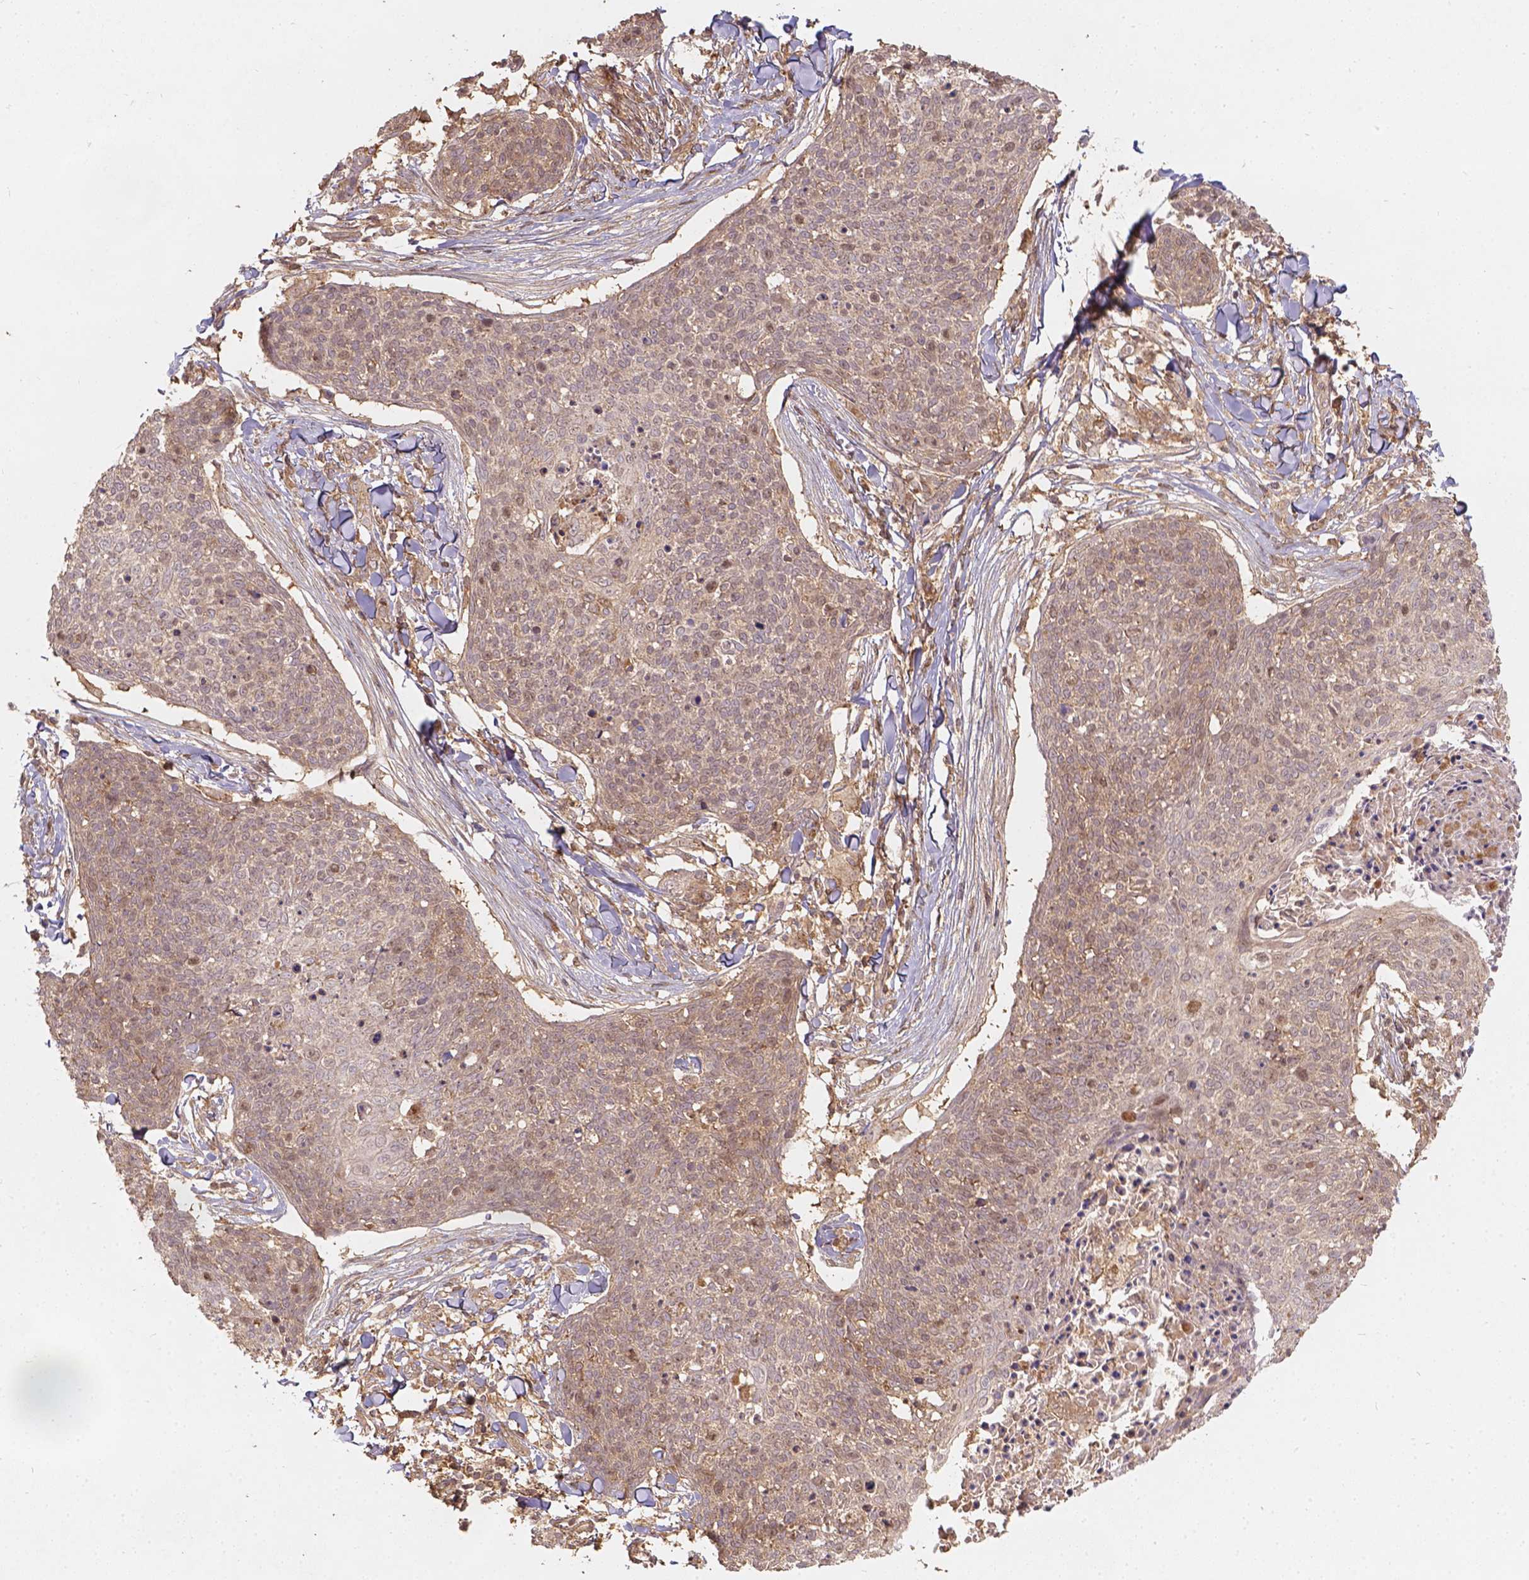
{"staining": {"intensity": "weak", "quantity": ">75%", "location": "cytoplasmic/membranous"}, "tissue": "skin cancer", "cell_type": "Tumor cells", "image_type": "cancer", "snomed": [{"axis": "morphology", "description": "Squamous cell carcinoma, NOS"}, {"axis": "topography", "description": "Skin"}, {"axis": "topography", "description": "Vulva"}], "caption": "The photomicrograph exhibits a brown stain indicating the presence of a protein in the cytoplasmic/membranous of tumor cells in squamous cell carcinoma (skin). (brown staining indicates protein expression, while blue staining denotes nuclei).", "gene": "XPR1", "patient": {"sex": "female", "age": 75}}